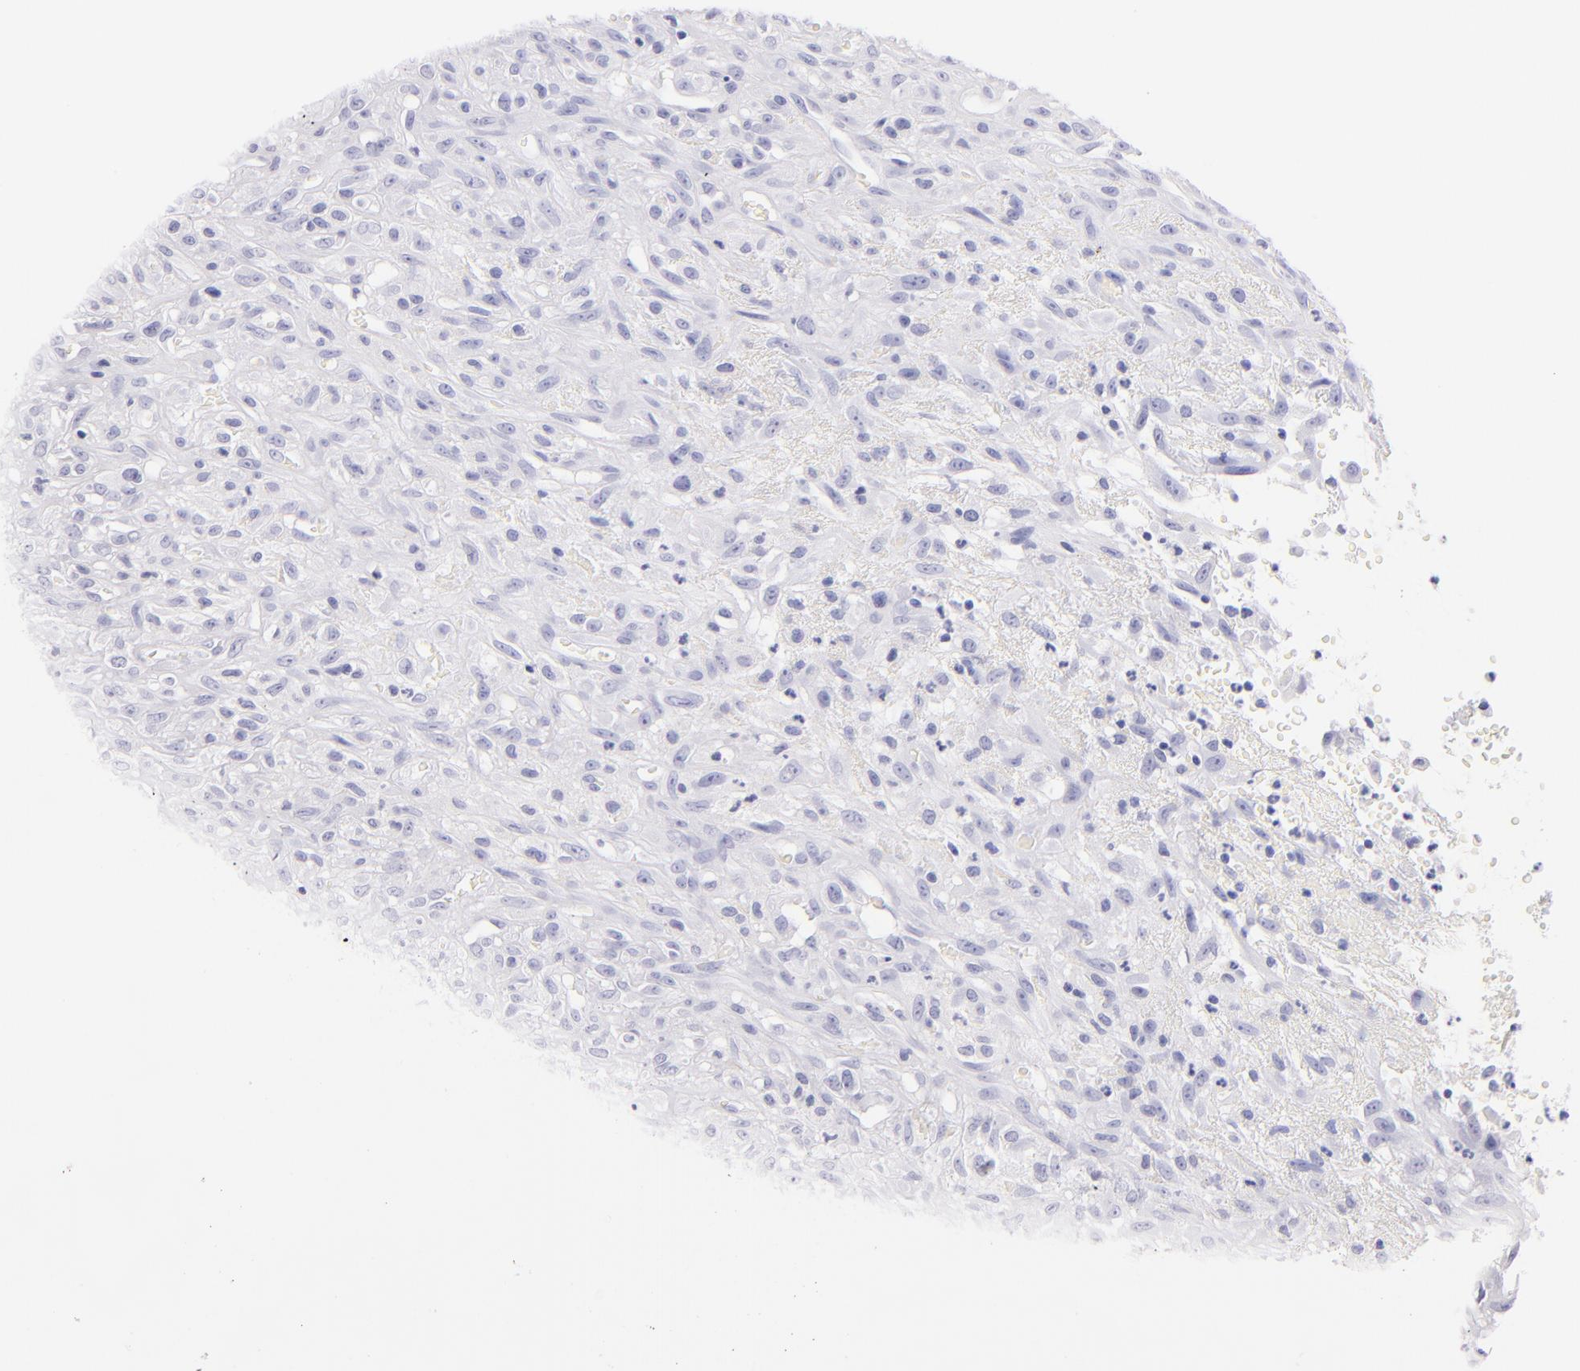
{"staining": {"intensity": "negative", "quantity": "none", "location": "none"}, "tissue": "glioma", "cell_type": "Tumor cells", "image_type": "cancer", "snomed": [{"axis": "morphology", "description": "Glioma, malignant, High grade"}, {"axis": "topography", "description": "Brain"}], "caption": "DAB (3,3'-diaminobenzidine) immunohistochemical staining of human malignant glioma (high-grade) reveals no significant expression in tumor cells. (DAB immunohistochemistry, high magnification).", "gene": "SDC1", "patient": {"sex": "male", "age": 66}}